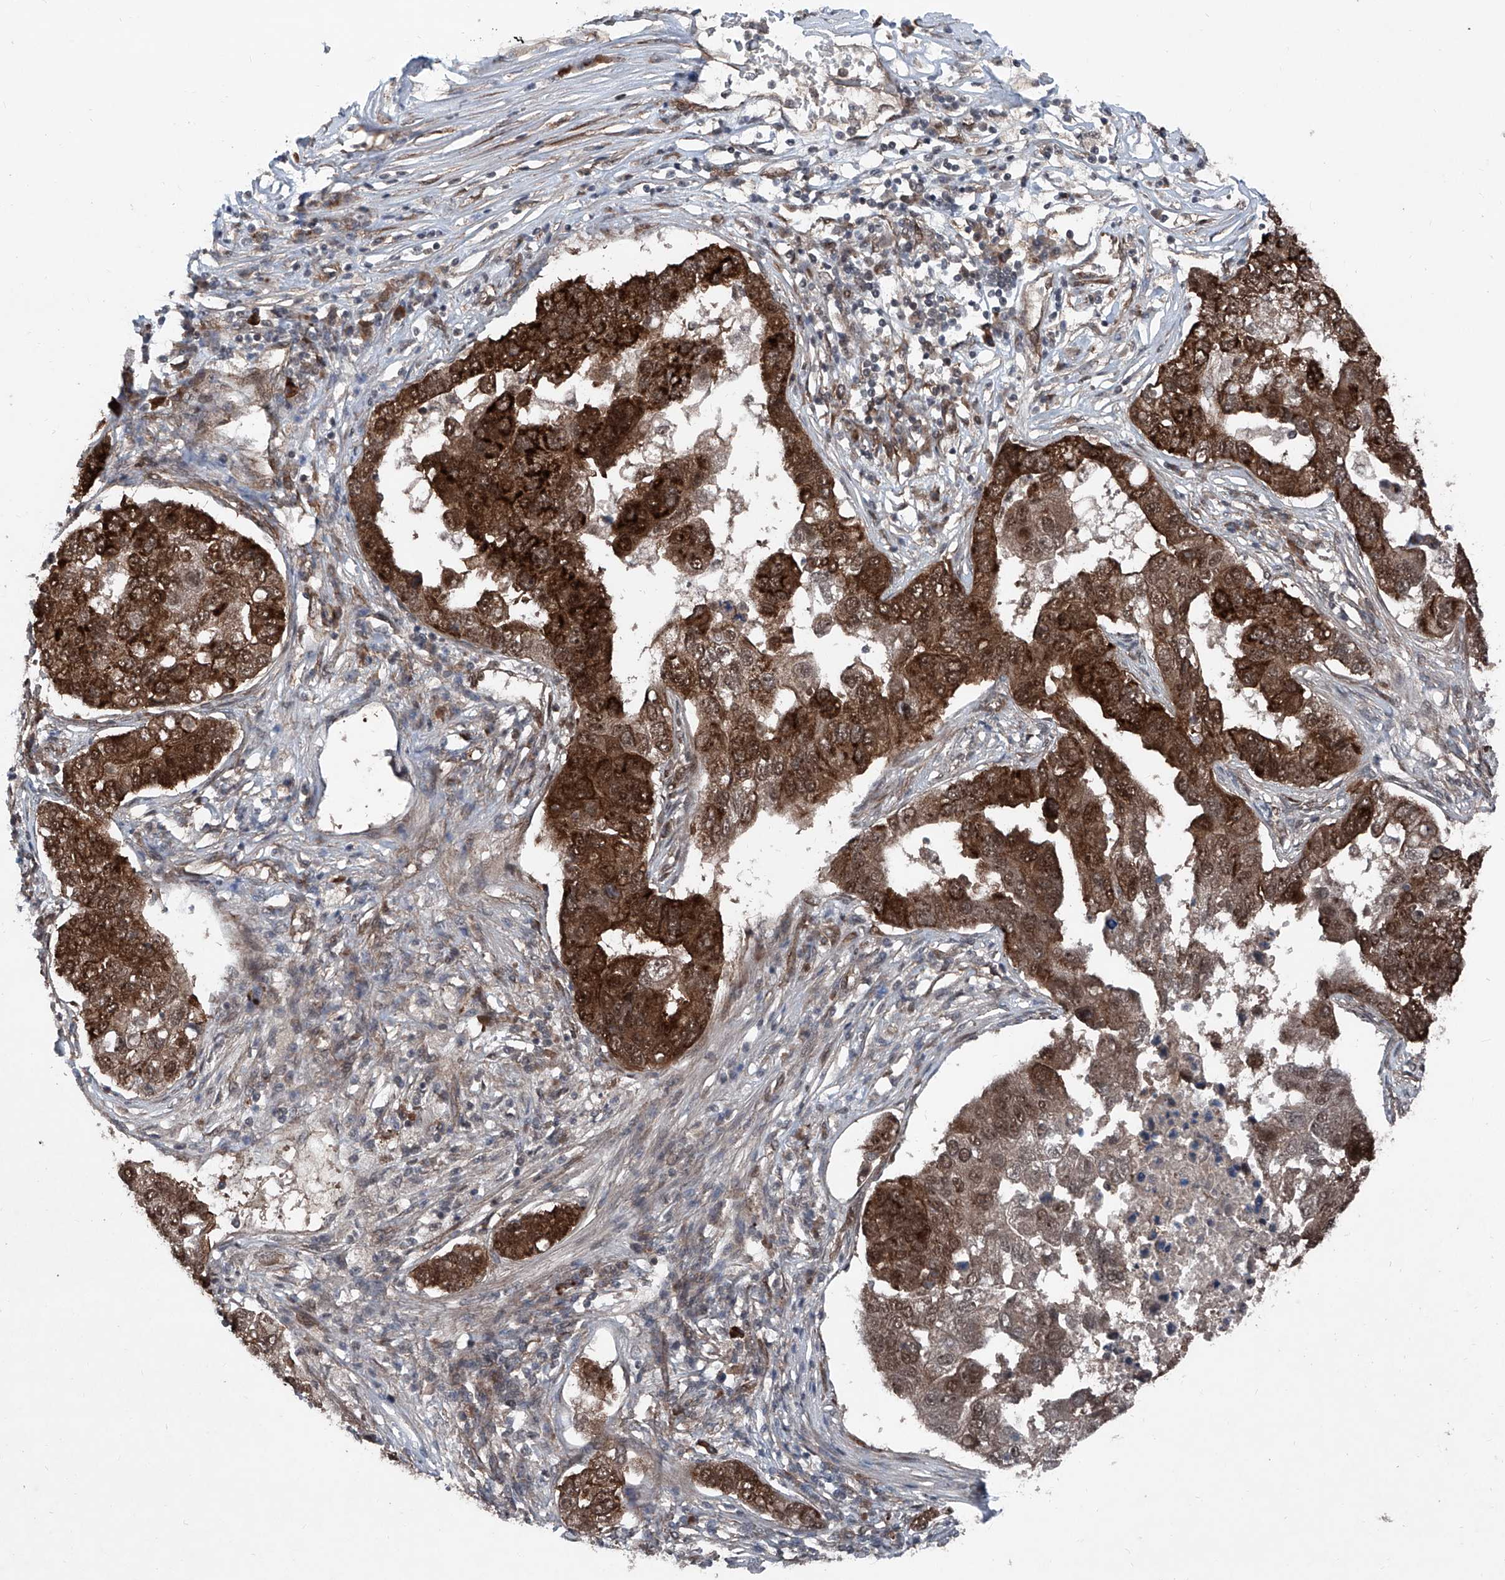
{"staining": {"intensity": "strong", "quantity": ">75%", "location": "cytoplasmic/membranous,nuclear"}, "tissue": "pancreatic cancer", "cell_type": "Tumor cells", "image_type": "cancer", "snomed": [{"axis": "morphology", "description": "Adenocarcinoma, NOS"}, {"axis": "topography", "description": "Pancreas"}], "caption": "This is an image of immunohistochemistry (IHC) staining of pancreatic adenocarcinoma, which shows strong expression in the cytoplasmic/membranous and nuclear of tumor cells.", "gene": "COA7", "patient": {"sex": "female", "age": 61}}